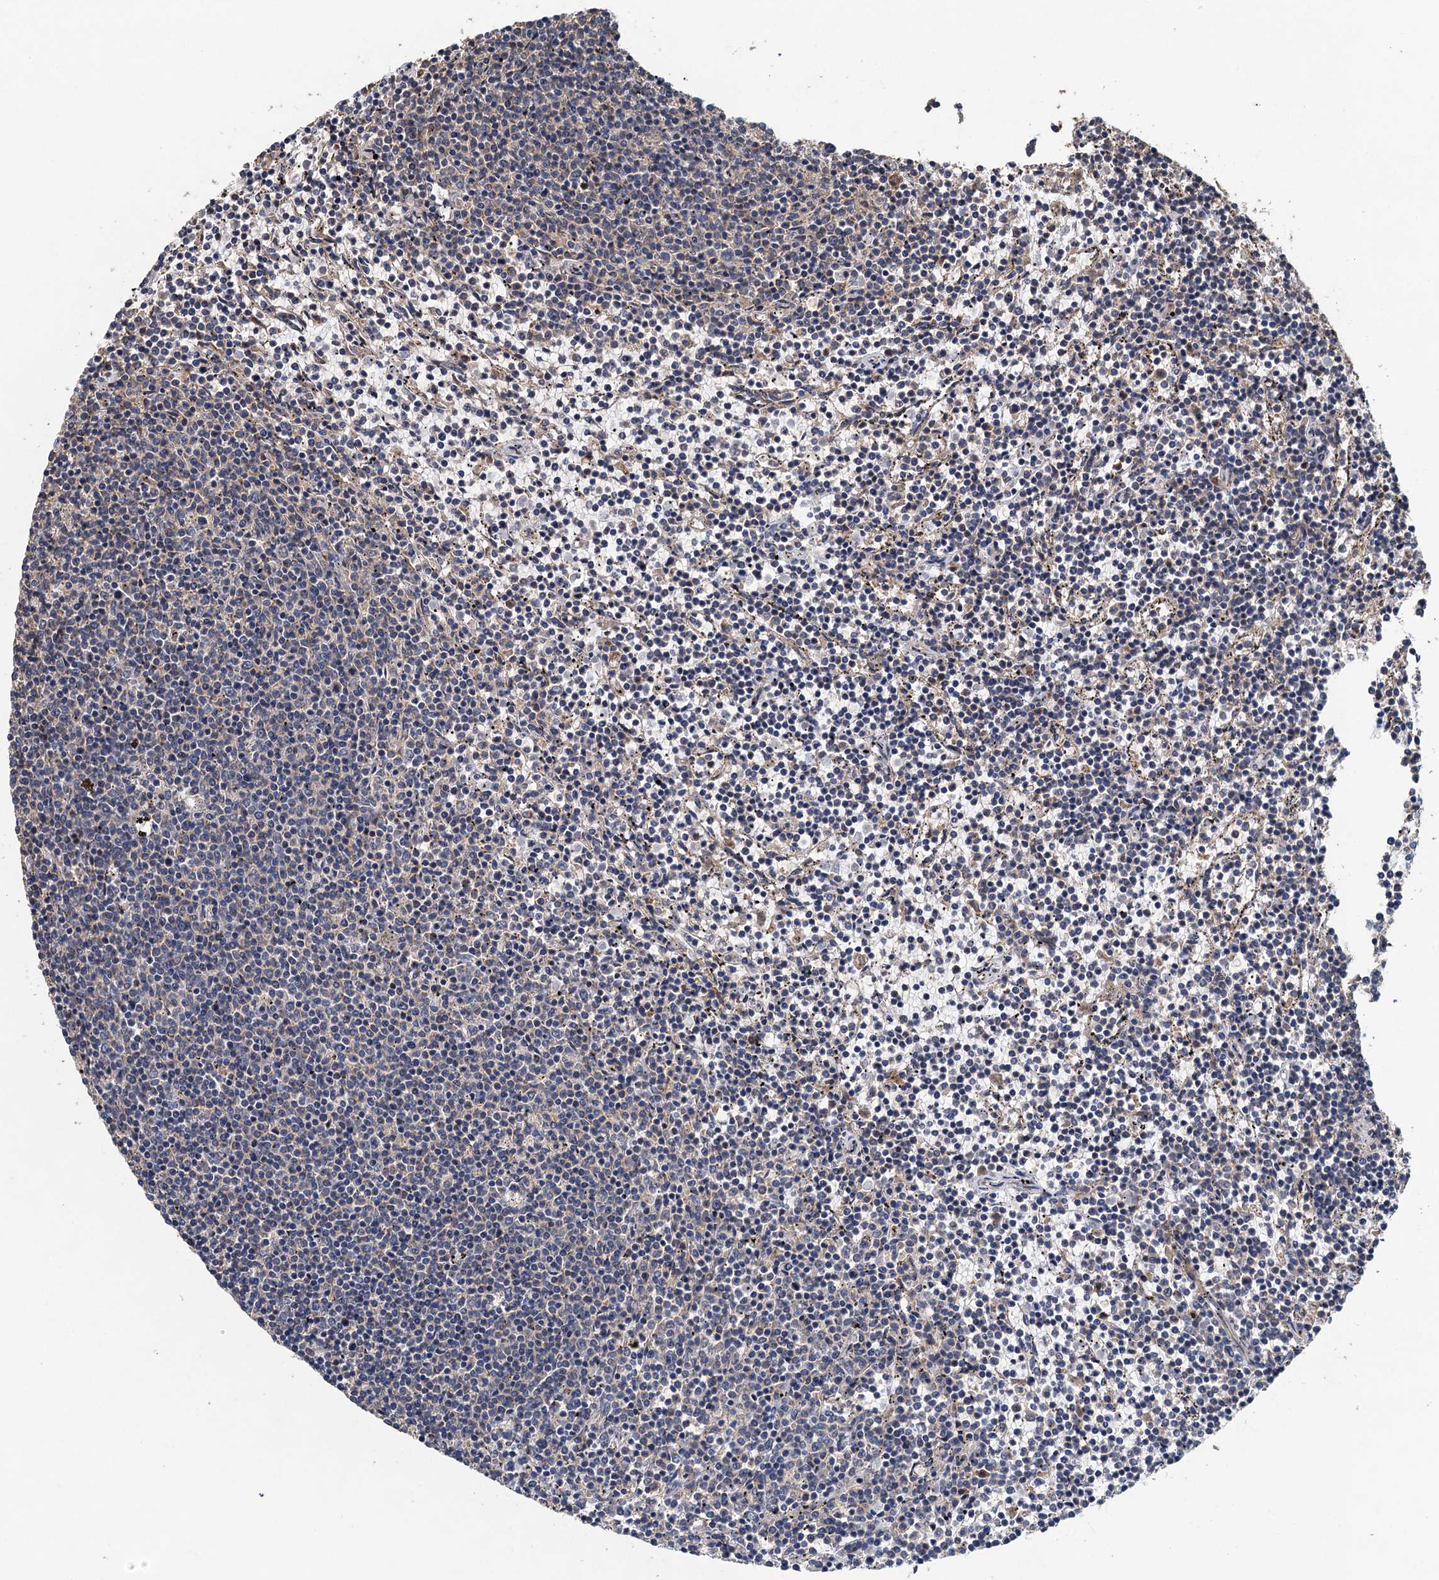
{"staining": {"intensity": "negative", "quantity": "none", "location": "none"}, "tissue": "lymphoma", "cell_type": "Tumor cells", "image_type": "cancer", "snomed": [{"axis": "morphology", "description": "Malignant lymphoma, non-Hodgkin's type, Low grade"}, {"axis": "topography", "description": "Spleen"}], "caption": "Human malignant lymphoma, non-Hodgkin's type (low-grade) stained for a protein using IHC shows no expression in tumor cells.", "gene": "BCS1L", "patient": {"sex": "female", "age": 50}}